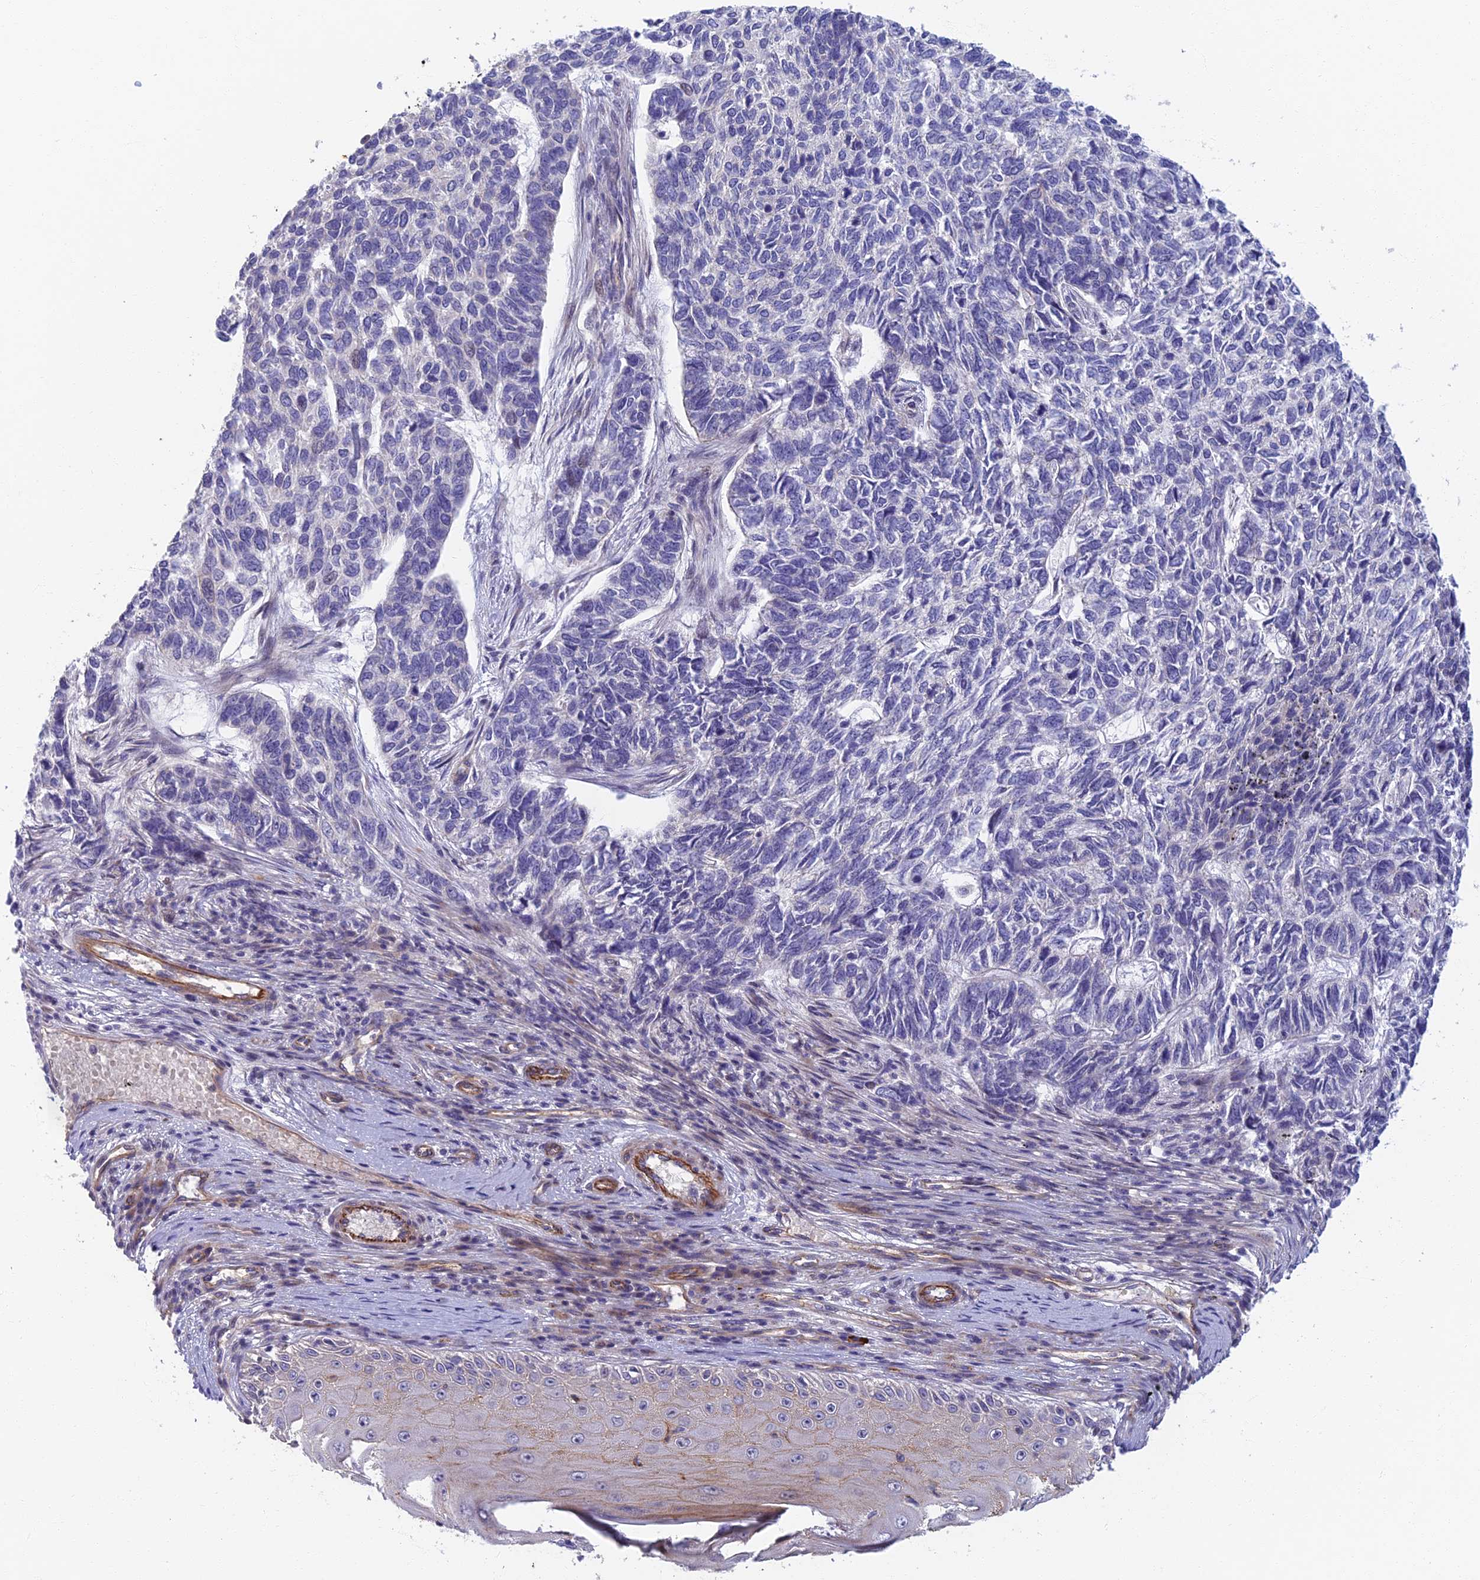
{"staining": {"intensity": "negative", "quantity": "none", "location": "none"}, "tissue": "skin cancer", "cell_type": "Tumor cells", "image_type": "cancer", "snomed": [{"axis": "morphology", "description": "Basal cell carcinoma"}, {"axis": "topography", "description": "Skin"}], "caption": "Basal cell carcinoma (skin) stained for a protein using IHC reveals no staining tumor cells.", "gene": "RHBDL2", "patient": {"sex": "female", "age": 65}}